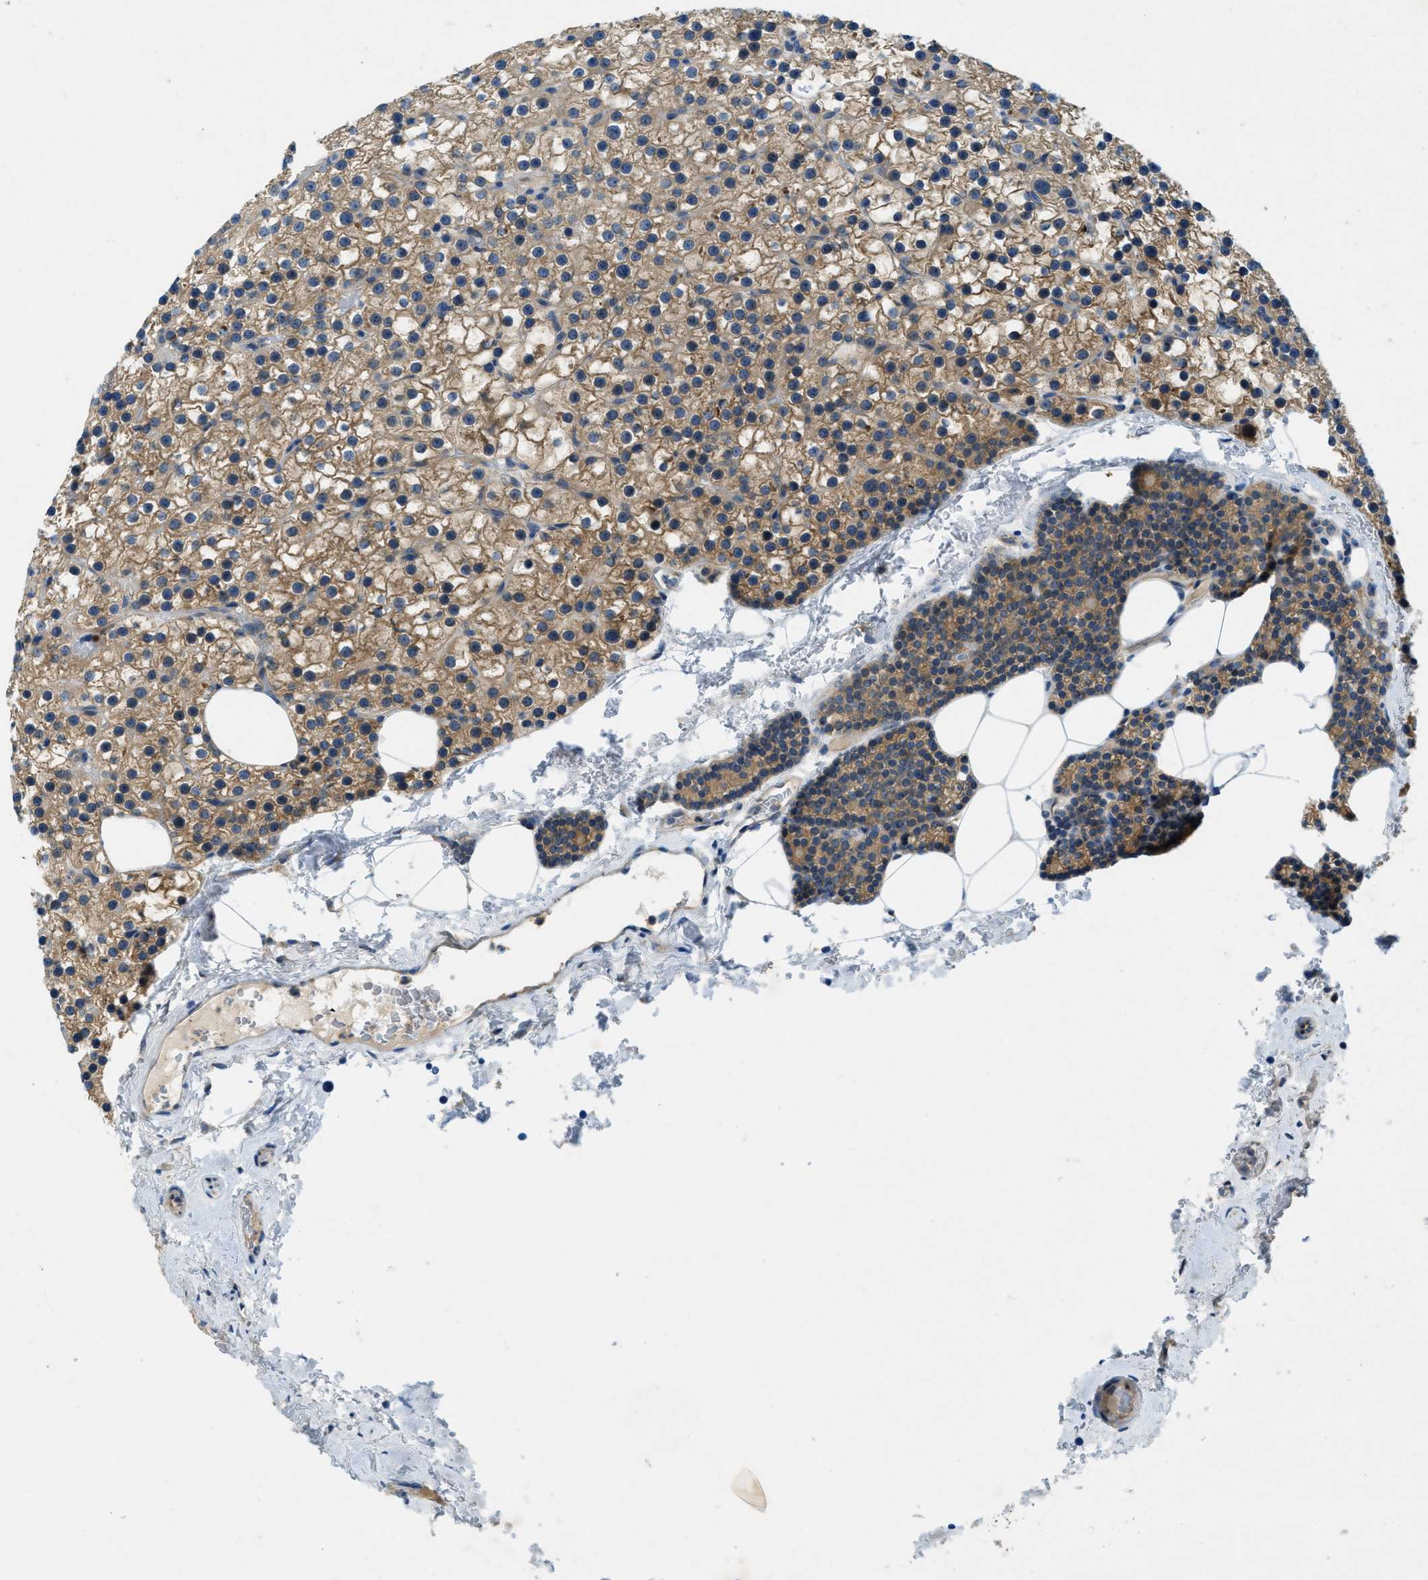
{"staining": {"intensity": "moderate", "quantity": ">75%", "location": "cytoplasmic/membranous"}, "tissue": "parathyroid gland", "cell_type": "Glandular cells", "image_type": "normal", "snomed": [{"axis": "morphology", "description": "Normal tissue, NOS"}, {"axis": "morphology", "description": "Adenoma, NOS"}, {"axis": "topography", "description": "Parathyroid gland"}], "caption": "Protein expression analysis of benign human parathyroid gland reveals moderate cytoplasmic/membranous positivity in about >75% of glandular cells.", "gene": "RIPK2", "patient": {"sex": "female", "age": 70}}